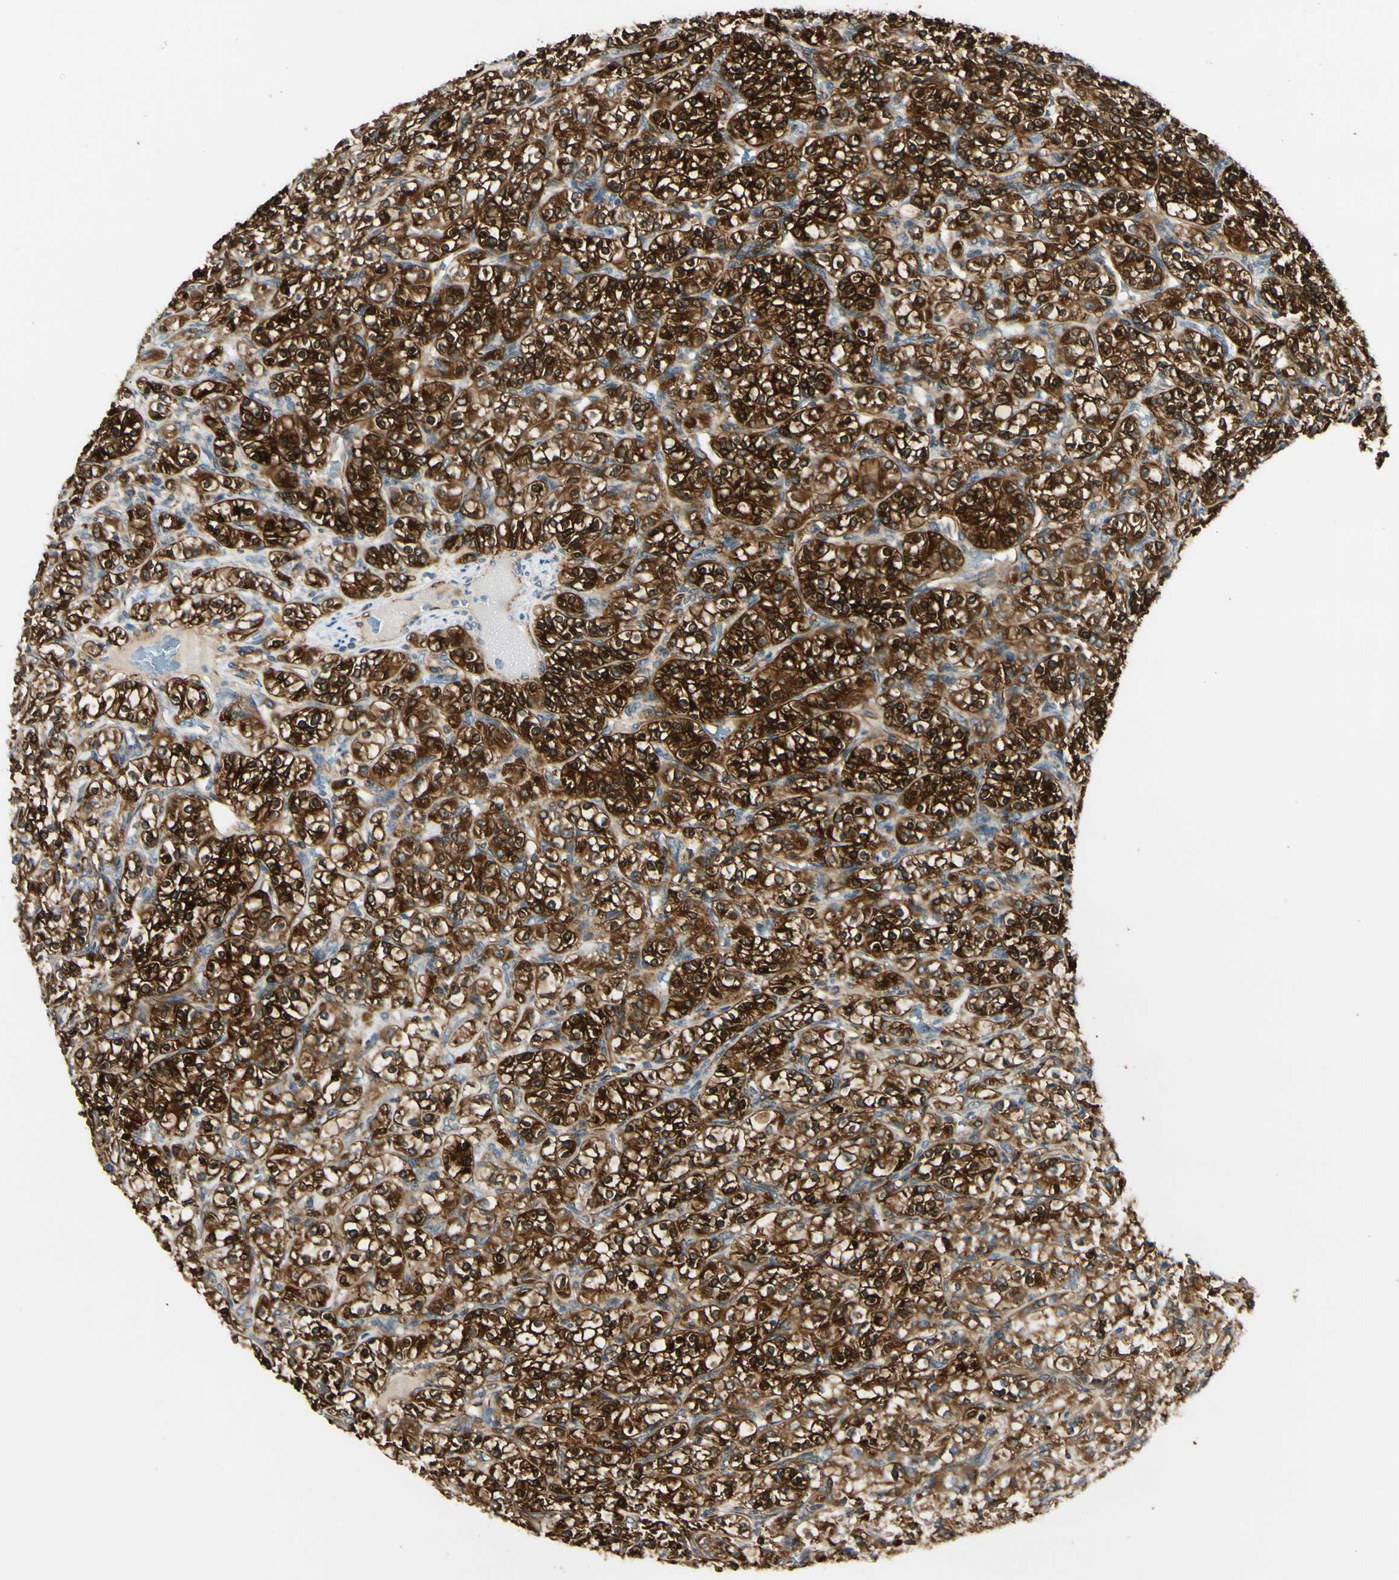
{"staining": {"intensity": "strong", "quantity": ">75%", "location": "cytoplasmic/membranous,nuclear"}, "tissue": "renal cancer", "cell_type": "Tumor cells", "image_type": "cancer", "snomed": [{"axis": "morphology", "description": "Adenocarcinoma, NOS"}, {"axis": "topography", "description": "Kidney"}], "caption": "Immunohistochemistry (IHC) of human renal cancer (adenocarcinoma) demonstrates high levels of strong cytoplasmic/membranous and nuclear positivity in approximately >75% of tumor cells.", "gene": "FTH1", "patient": {"sex": "male", "age": 77}}